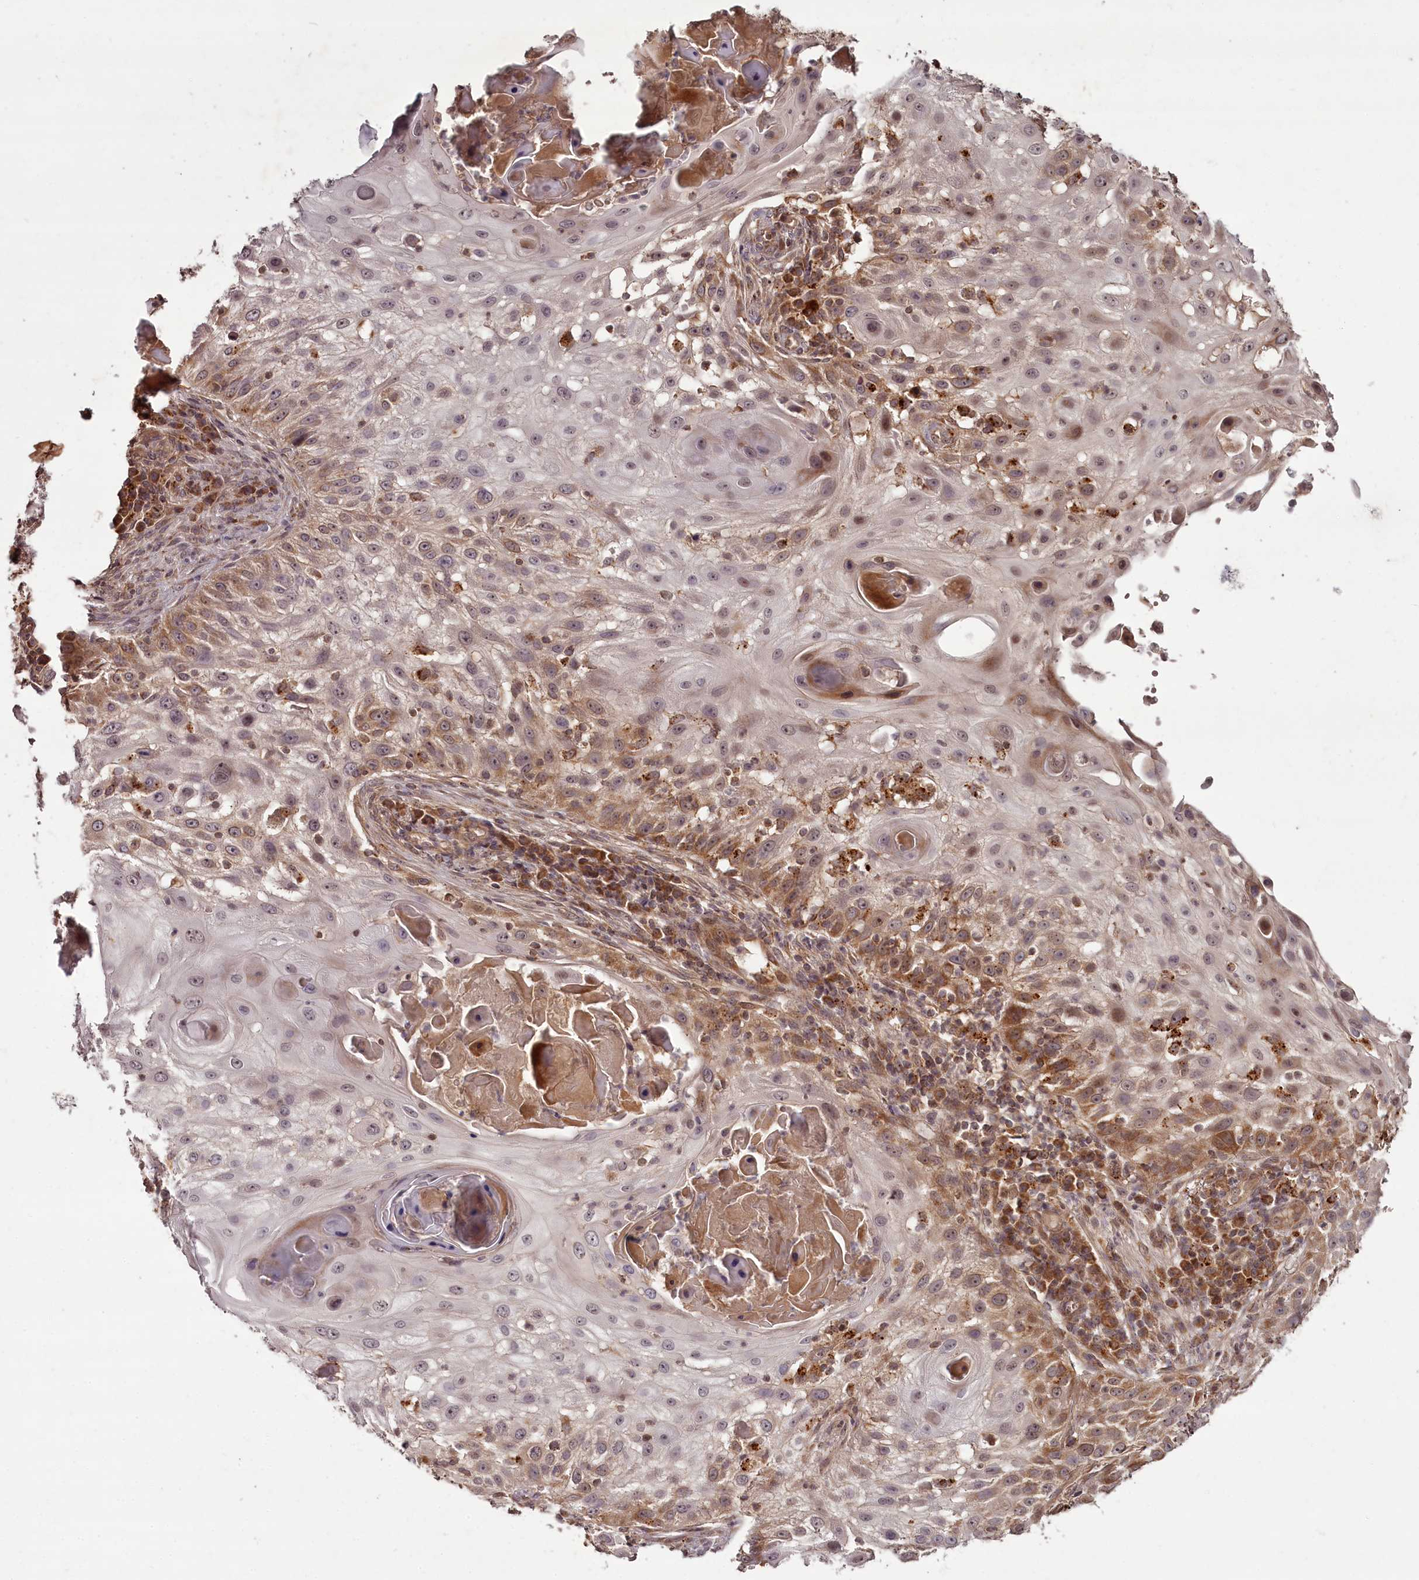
{"staining": {"intensity": "moderate", "quantity": "25%-75%", "location": "cytoplasmic/membranous"}, "tissue": "skin cancer", "cell_type": "Tumor cells", "image_type": "cancer", "snomed": [{"axis": "morphology", "description": "Squamous cell carcinoma, NOS"}, {"axis": "topography", "description": "Skin"}], "caption": "This image displays skin cancer (squamous cell carcinoma) stained with IHC to label a protein in brown. The cytoplasmic/membranous of tumor cells show moderate positivity for the protein. Nuclei are counter-stained blue.", "gene": "PCBP2", "patient": {"sex": "female", "age": 44}}